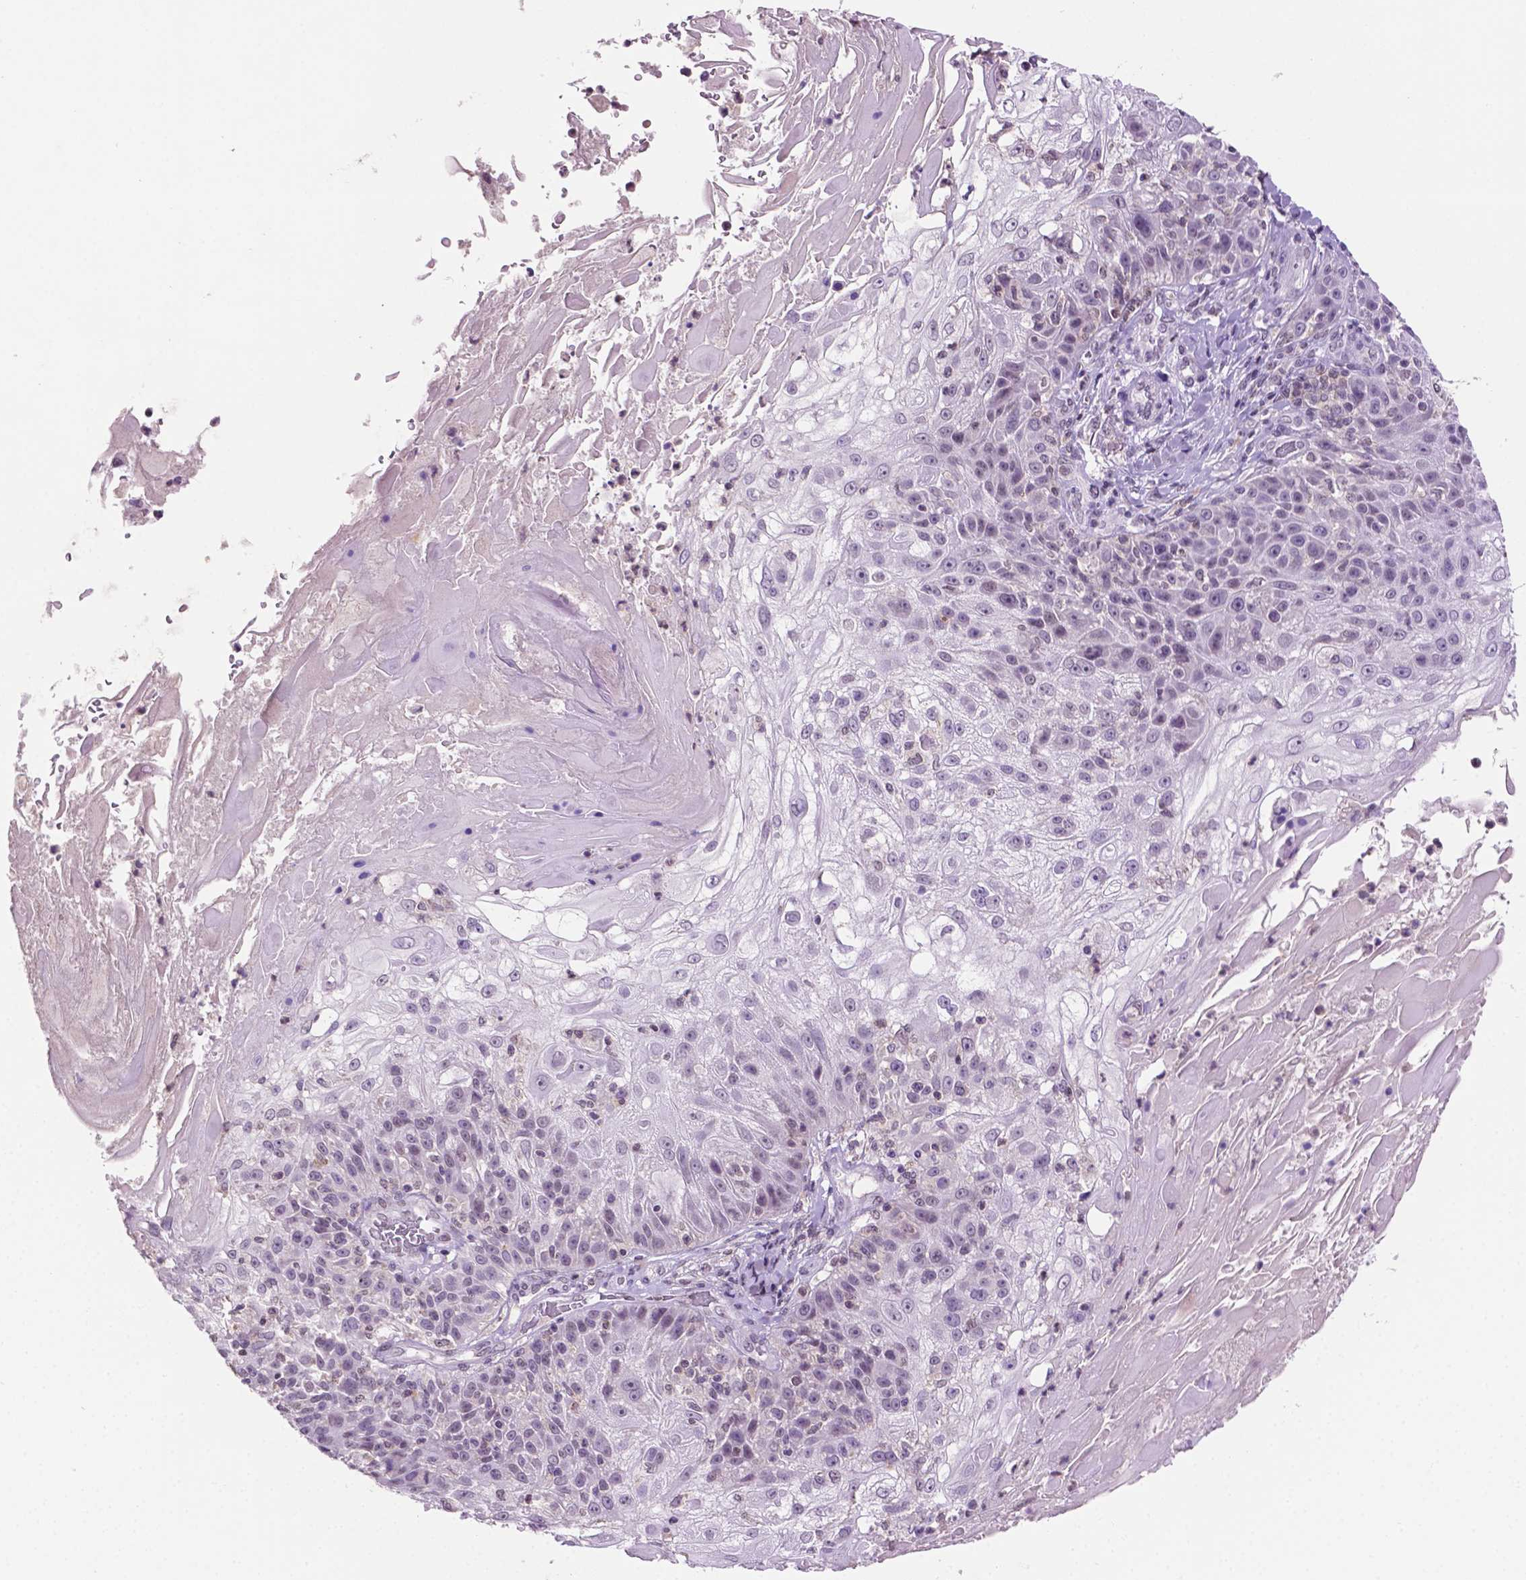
{"staining": {"intensity": "negative", "quantity": "none", "location": "none"}, "tissue": "skin cancer", "cell_type": "Tumor cells", "image_type": "cancer", "snomed": [{"axis": "morphology", "description": "Normal tissue, NOS"}, {"axis": "morphology", "description": "Squamous cell carcinoma, NOS"}, {"axis": "topography", "description": "Skin"}], "caption": "This micrograph is of squamous cell carcinoma (skin) stained with IHC to label a protein in brown with the nuclei are counter-stained blue. There is no positivity in tumor cells. (Brightfield microscopy of DAB immunohistochemistry (IHC) at high magnification).", "gene": "PTPN6", "patient": {"sex": "female", "age": 83}}